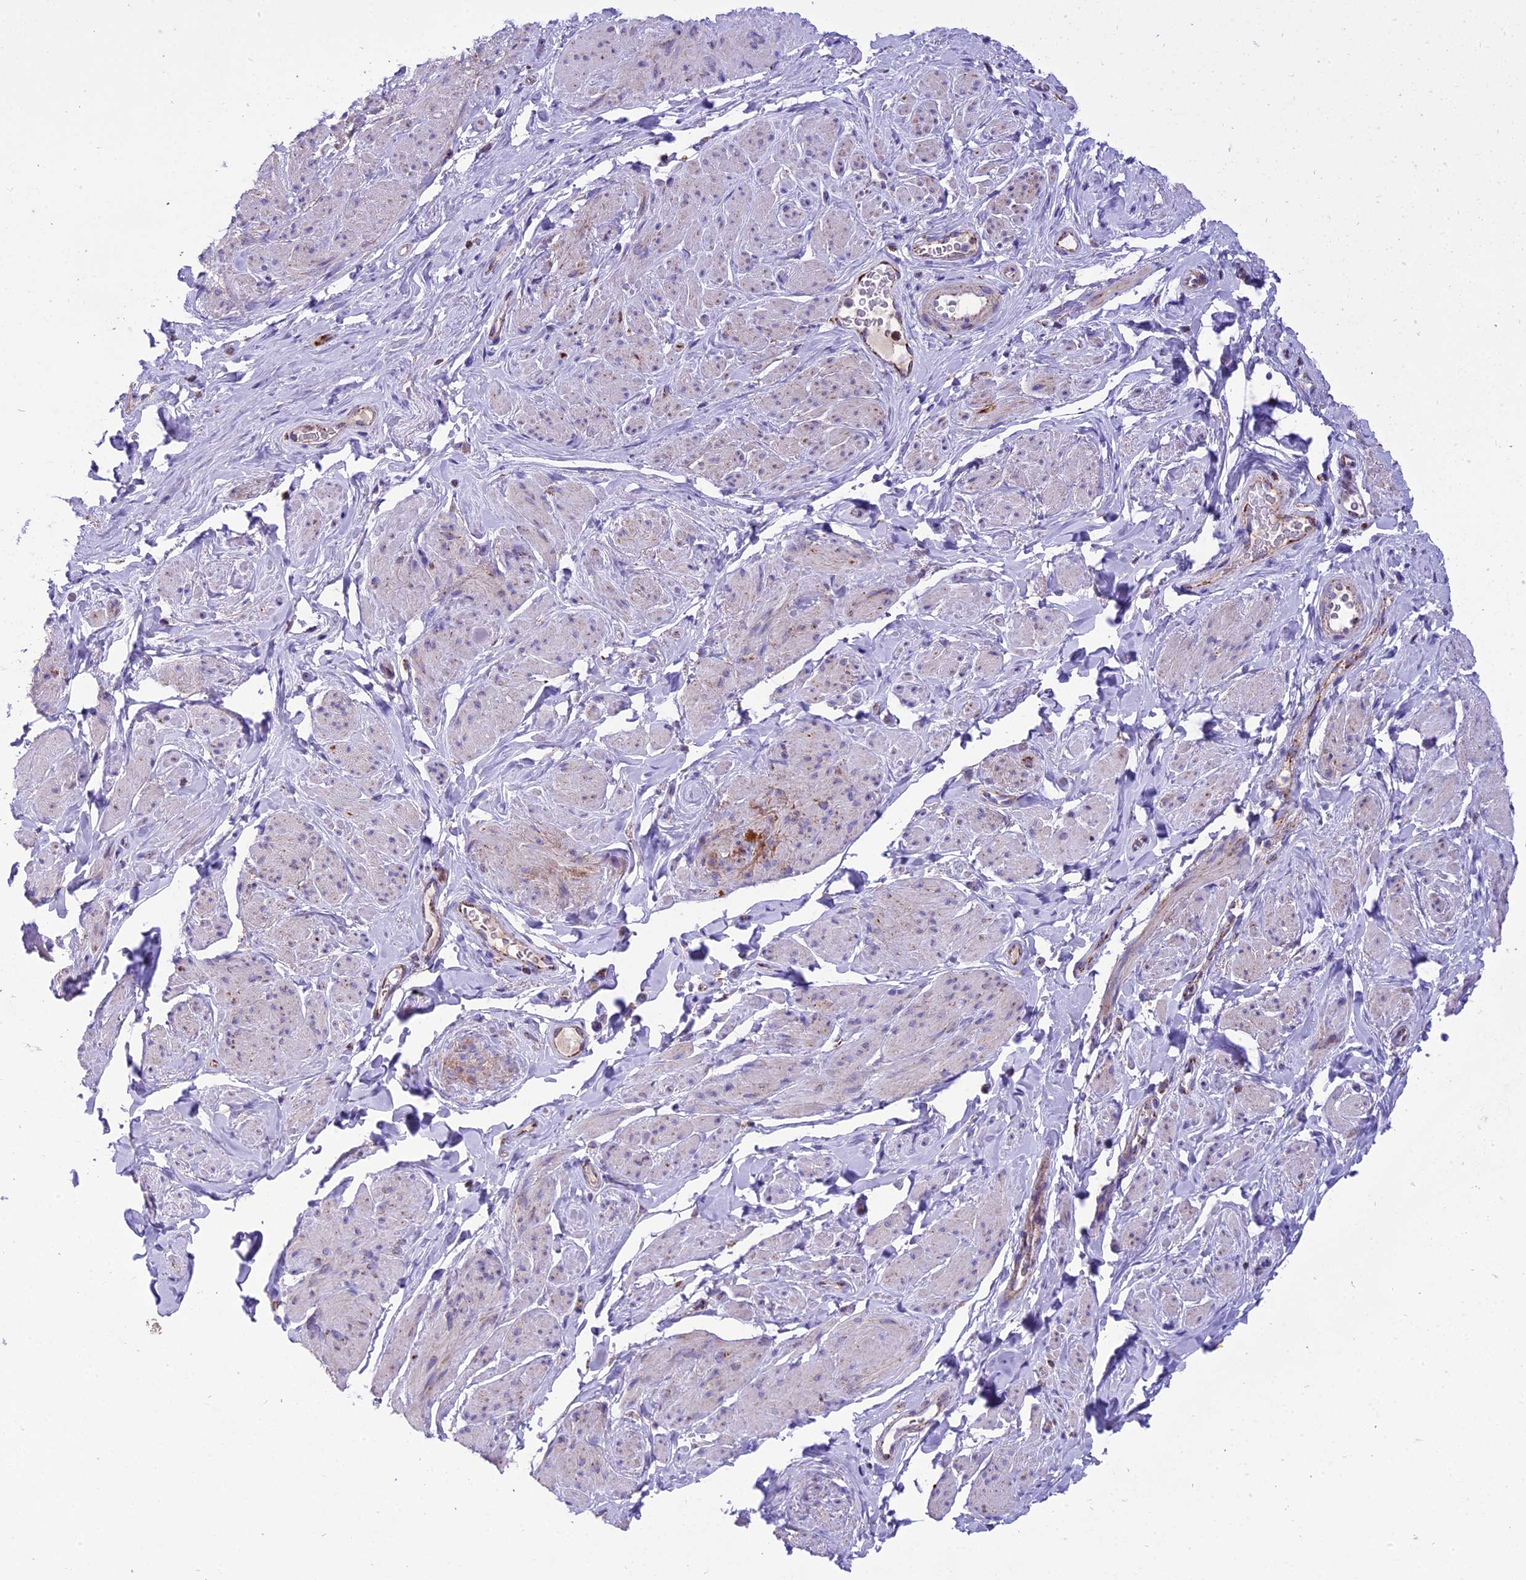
{"staining": {"intensity": "weak", "quantity": "25%-75%", "location": "cytoplasmic/membranous"}, "tissue": "smooth muscle", "cell_type": "Smooth muscle cells", "image_type": "normal", "snomed": [{"axis": "morphology", "description": "Normal tissue, NOS"}, {"axis": "topography", "description": "Smooth muscle"}, {"axis": "topography", "description": "Peripheral nerve tissue"}], "caption": "About 25%-75% of smooth muscle cells in unremarkable smooth muscle show weak cytoplasmic/membranous protein staining as visualized by brown immunohistochemical staining.", "gene": "MRPS34", "patient": {"sex": "male", "age": 69}}